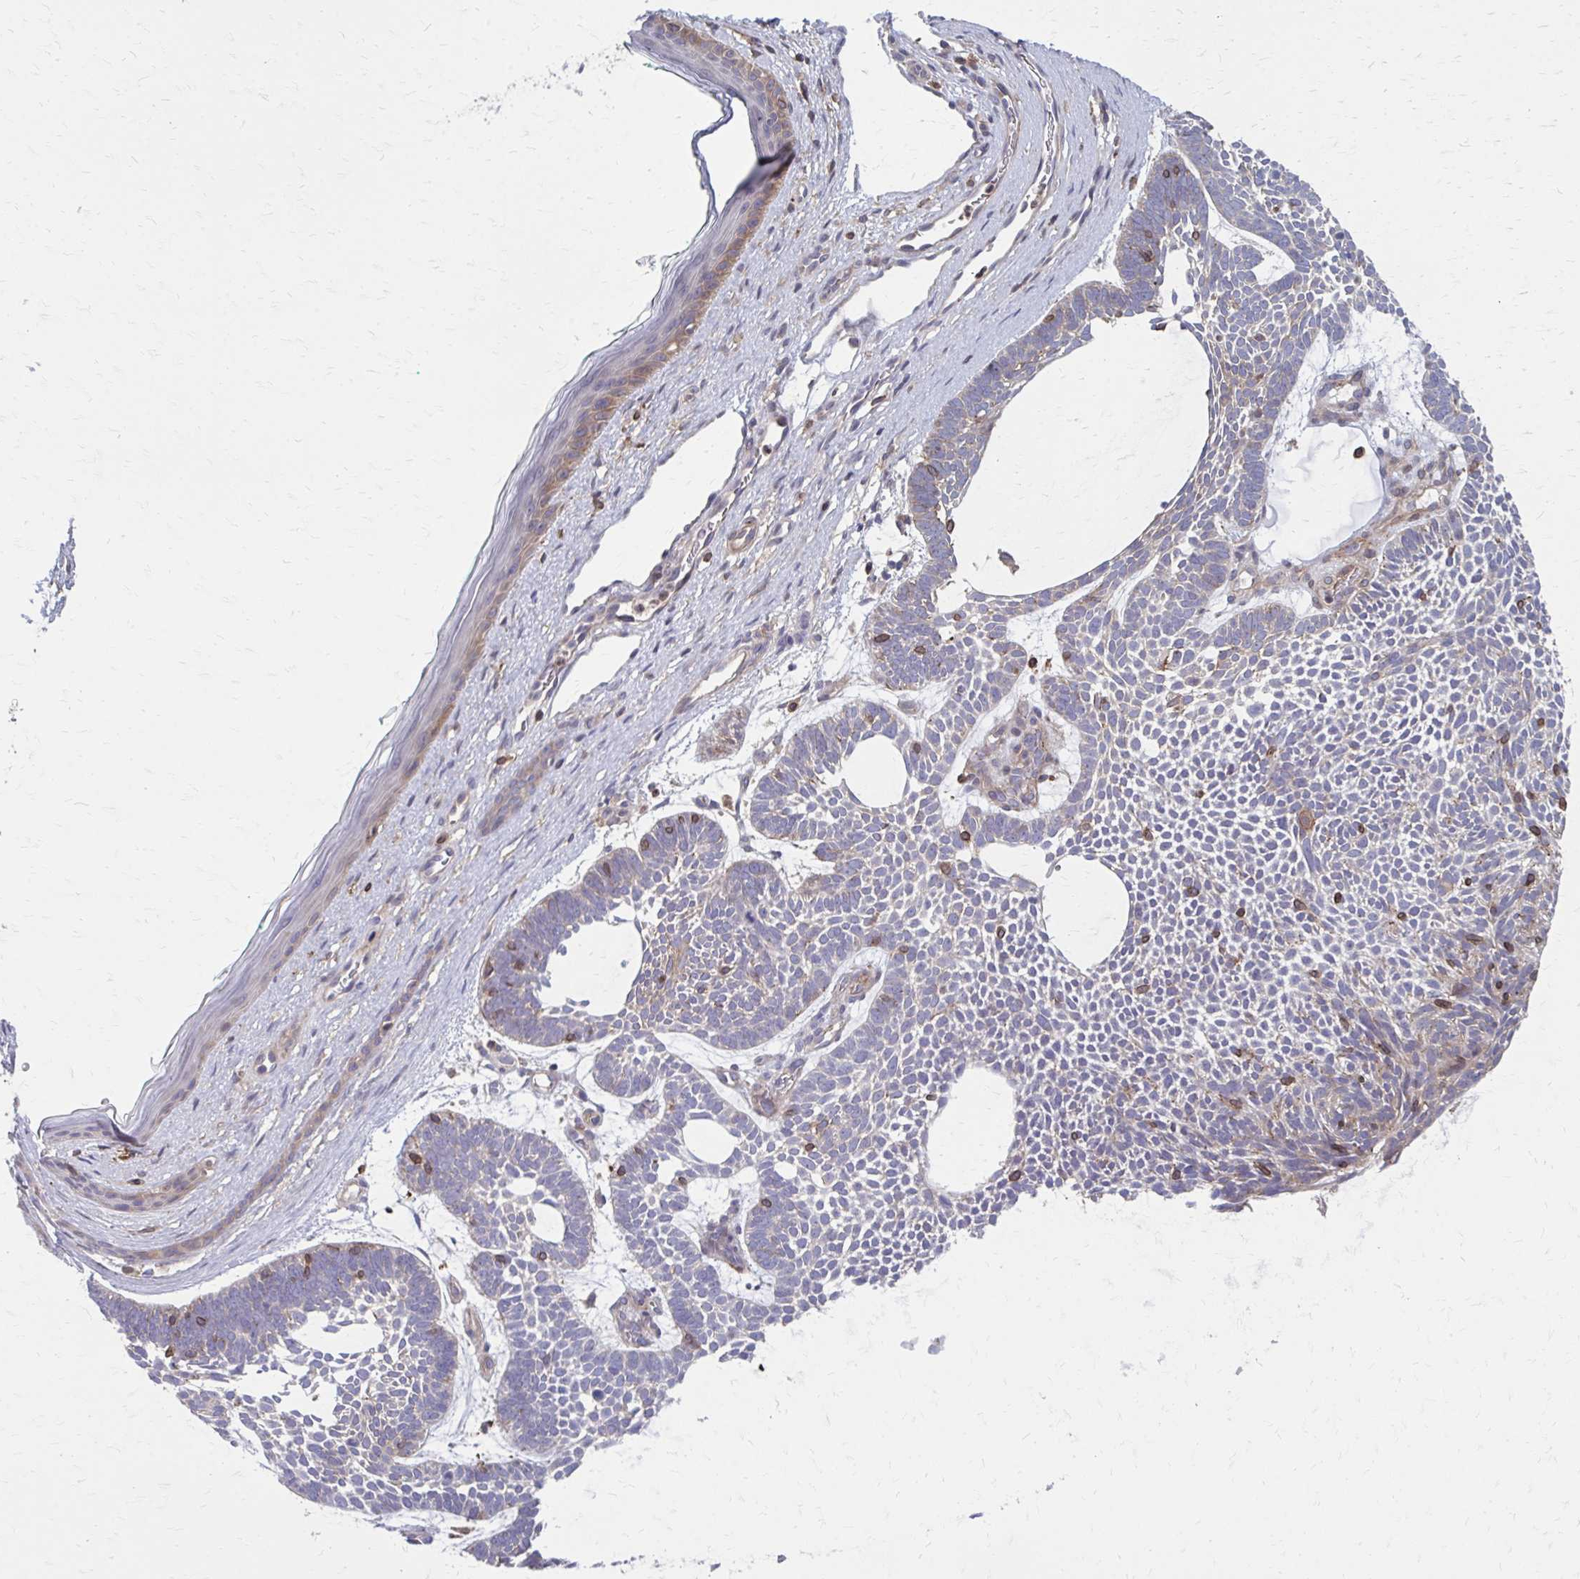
{"staining": {"intensity": "negative", "quantity": "none", "location": "none"}, "tissue": "skin cancer", "cell_type": "Tumor cells", "image_type": "cancer", "snomed": [{"axis": "morphology", "description": "Basal cell carcinoma"}, {"axis": "topography", "description": "Skin"}, {"axis": "topography", "description": "Skin of face"}], "caption": "Tumor cells show no significant protein positivity in basal cell carcinoma (skin).", "gene": "MMP14", "patient": {"sex": "male", "age": 83}}